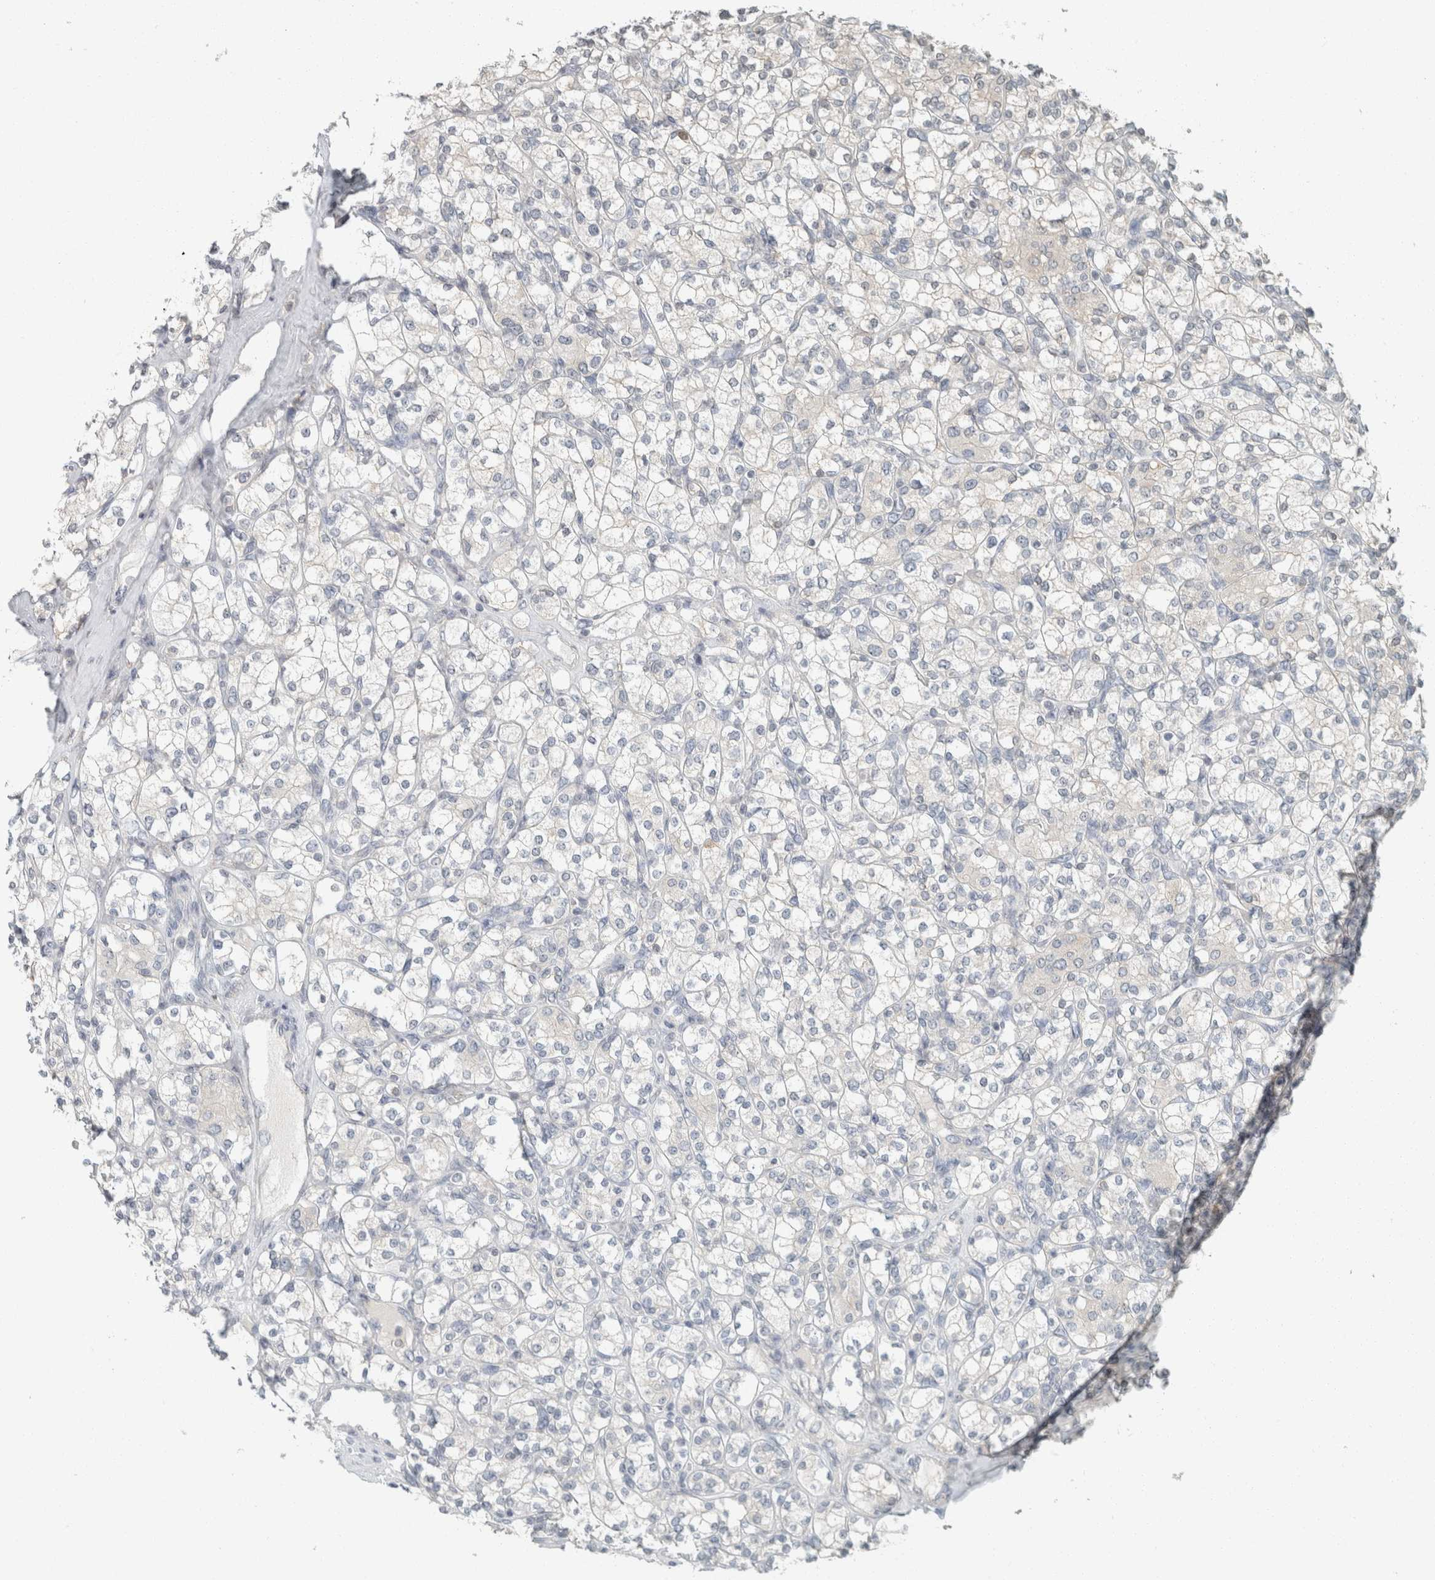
{"staining": {"intensity": "negative", "quantity": "none", "location": "none"}, "tissue": "renal cancer", "cell_type": "Tumor cells", "image_type": "cancer", "snomed": [{"axis": "morphology", "description": "Adenocarcinoma, NOS"}, {"axis": "topography", "description": "Kidney"}], "caption": "Immunohistochemistry photomicrograph of human renal adenocarcinoma stained for a protein (brown), which shows no staining in tumor cells.", "gene": "TRIT1", "patient": {"sex": "male", "age": 77}}